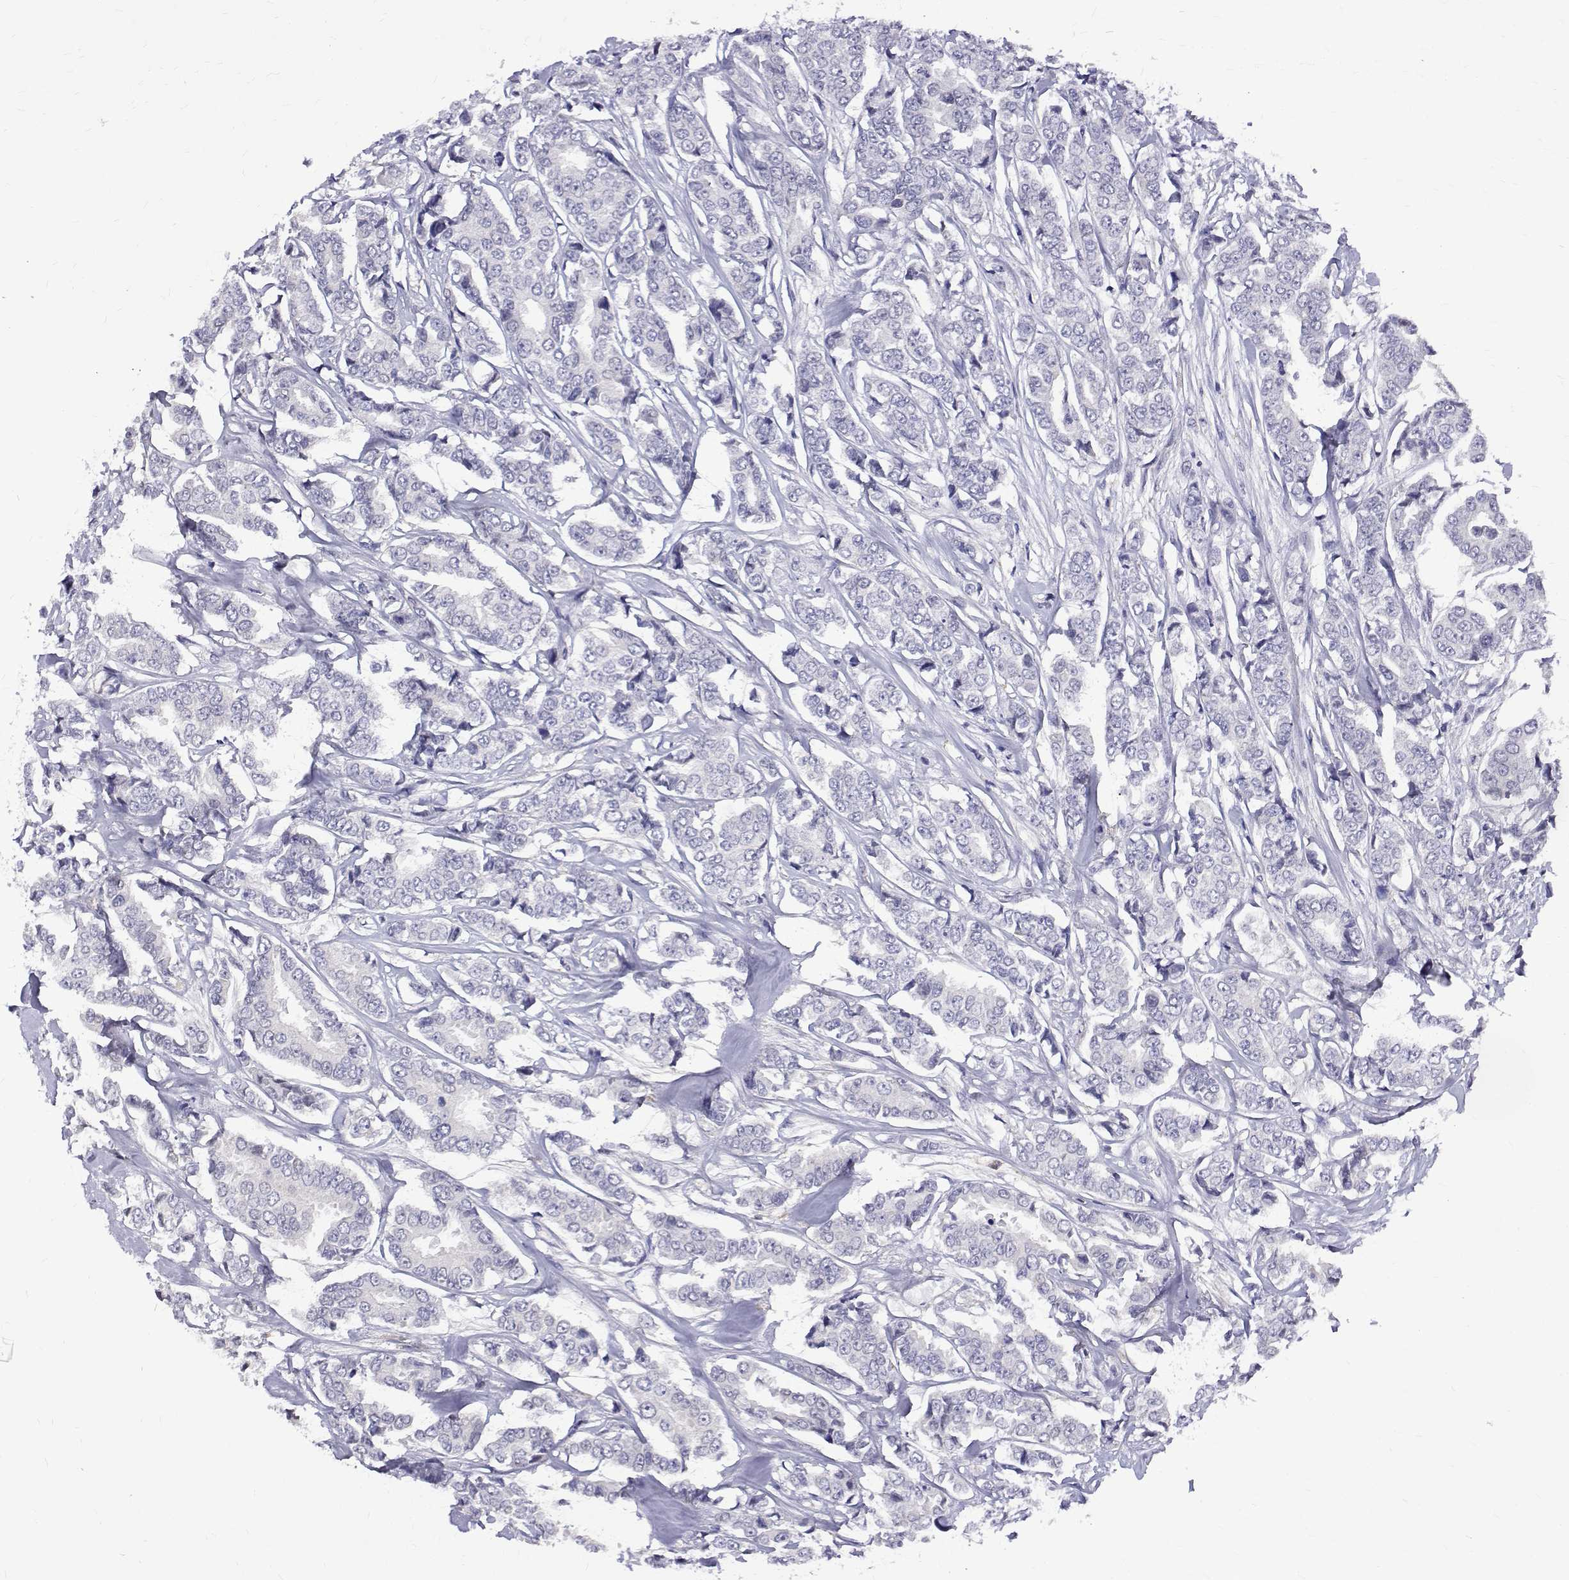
{"staining": {"intensity": "negative", "quantity": "none", "location": "none"}, "tissue": "breast cancer", "cell_type": "Tumor cells", "image_type": "cancer", "snomed": [{"axis": "morphology", "description": "Duct carcinoma"}, {"axis": "topography", "description": "Breast"}], "caption": "IHC of breast intraductal carcinoma exhibits no expression in tumor cells.", "gene": "PADI1", "patient": {"sex": "female", "age": 94}}